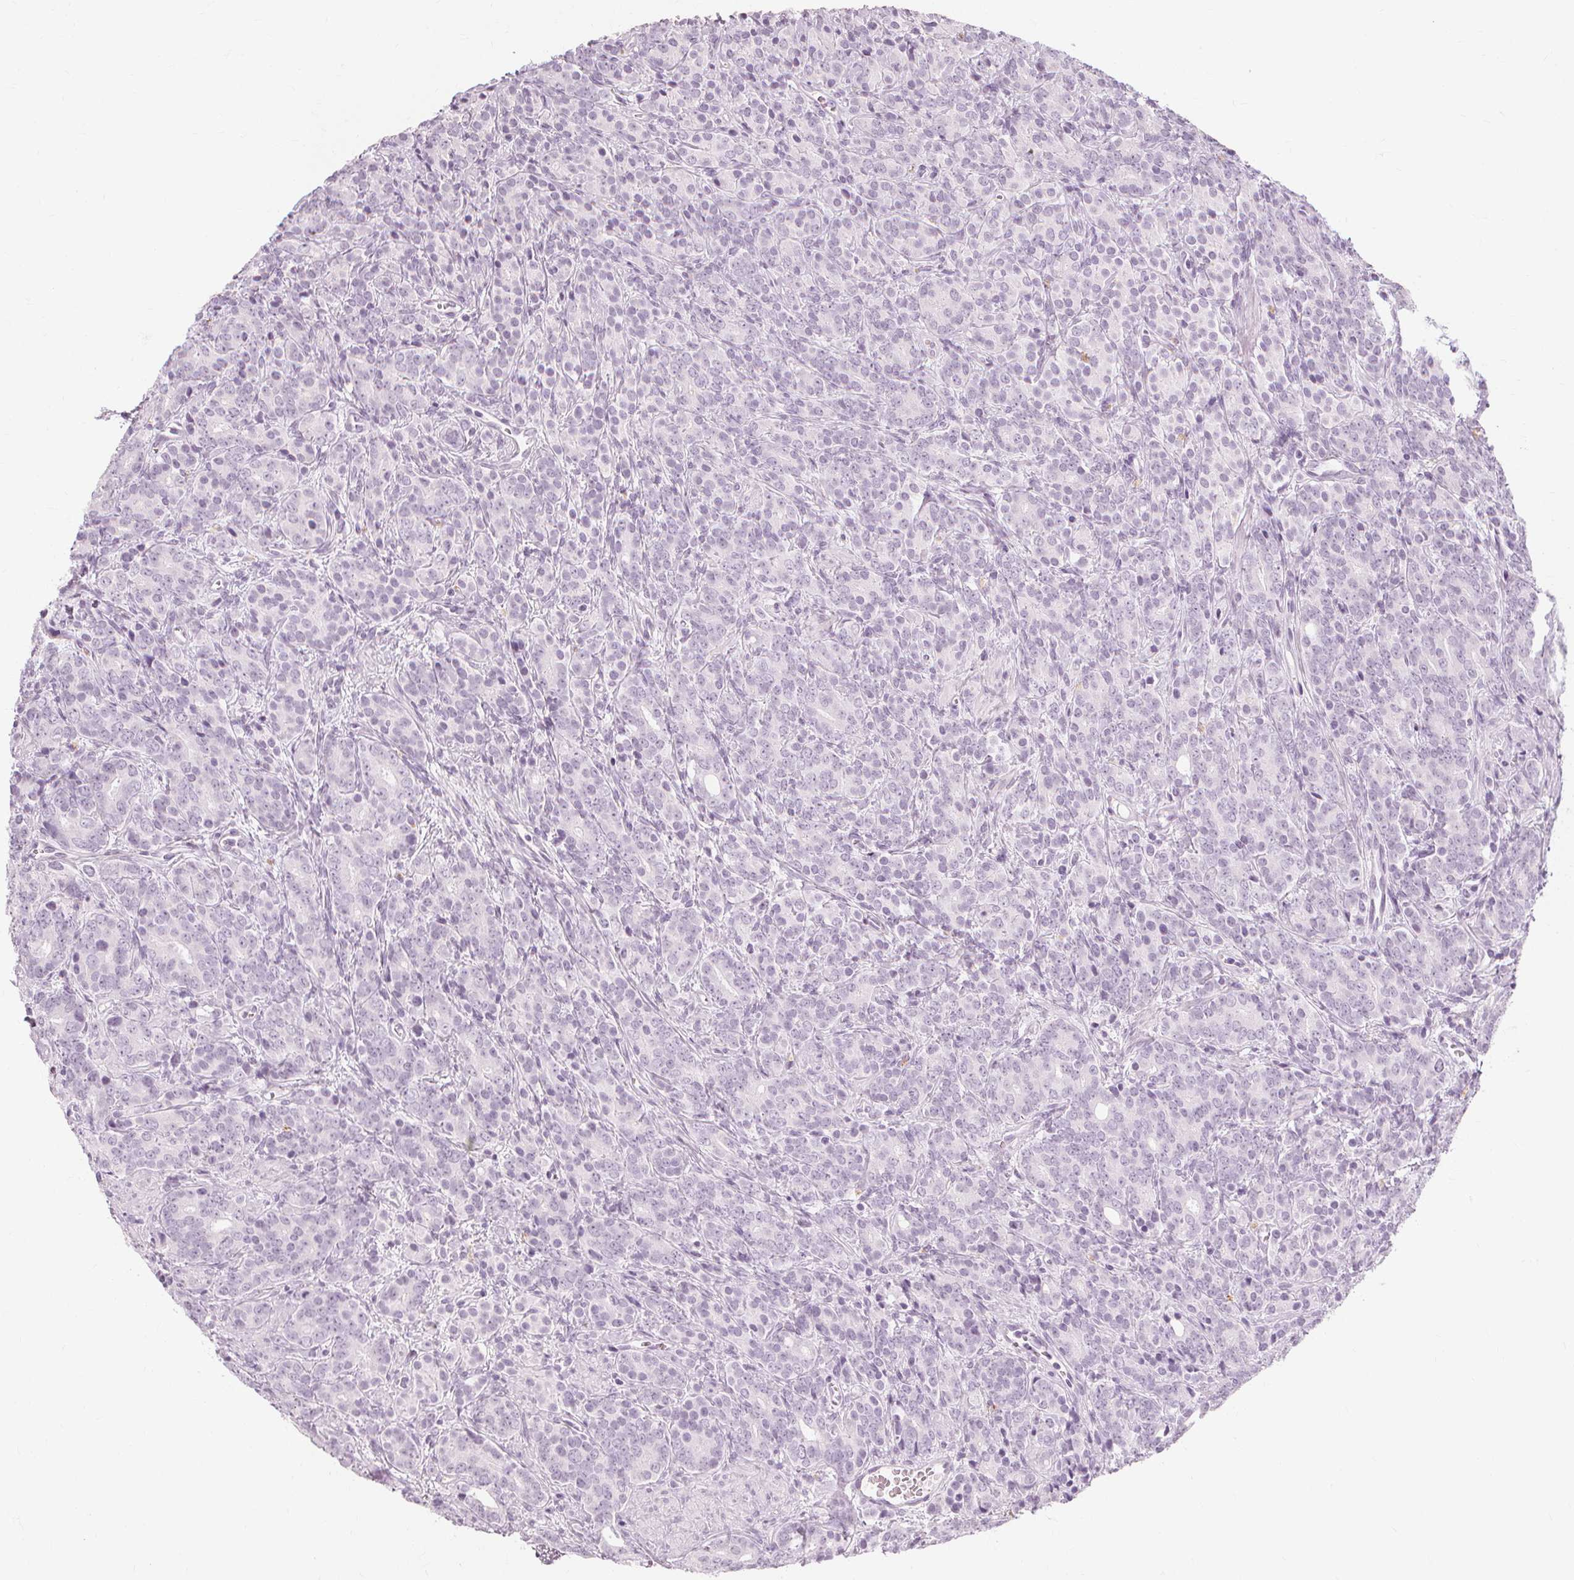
{"staining": {"intensity": "negative", "quantity": "none", "location": "none"}, "tissue": "prostate cancer", "cell_type": "Tumor cells", "image_type": "cancer", "snomed": [{"axis": "morphology", "description": "Adenocarcinoma, High grade"}, {"axis": "topography", "description": "Prostate"}], "caption": "Immunohistochemistry (IHC) histopathology image of neoplastic tissue: adenocarcinoma (high-grade) (prostate) stained with DAB exhibits no significant protein positivity in tumor cells.", "gene": "TFF1", "patient": {"sex": "male", "age": 84}}